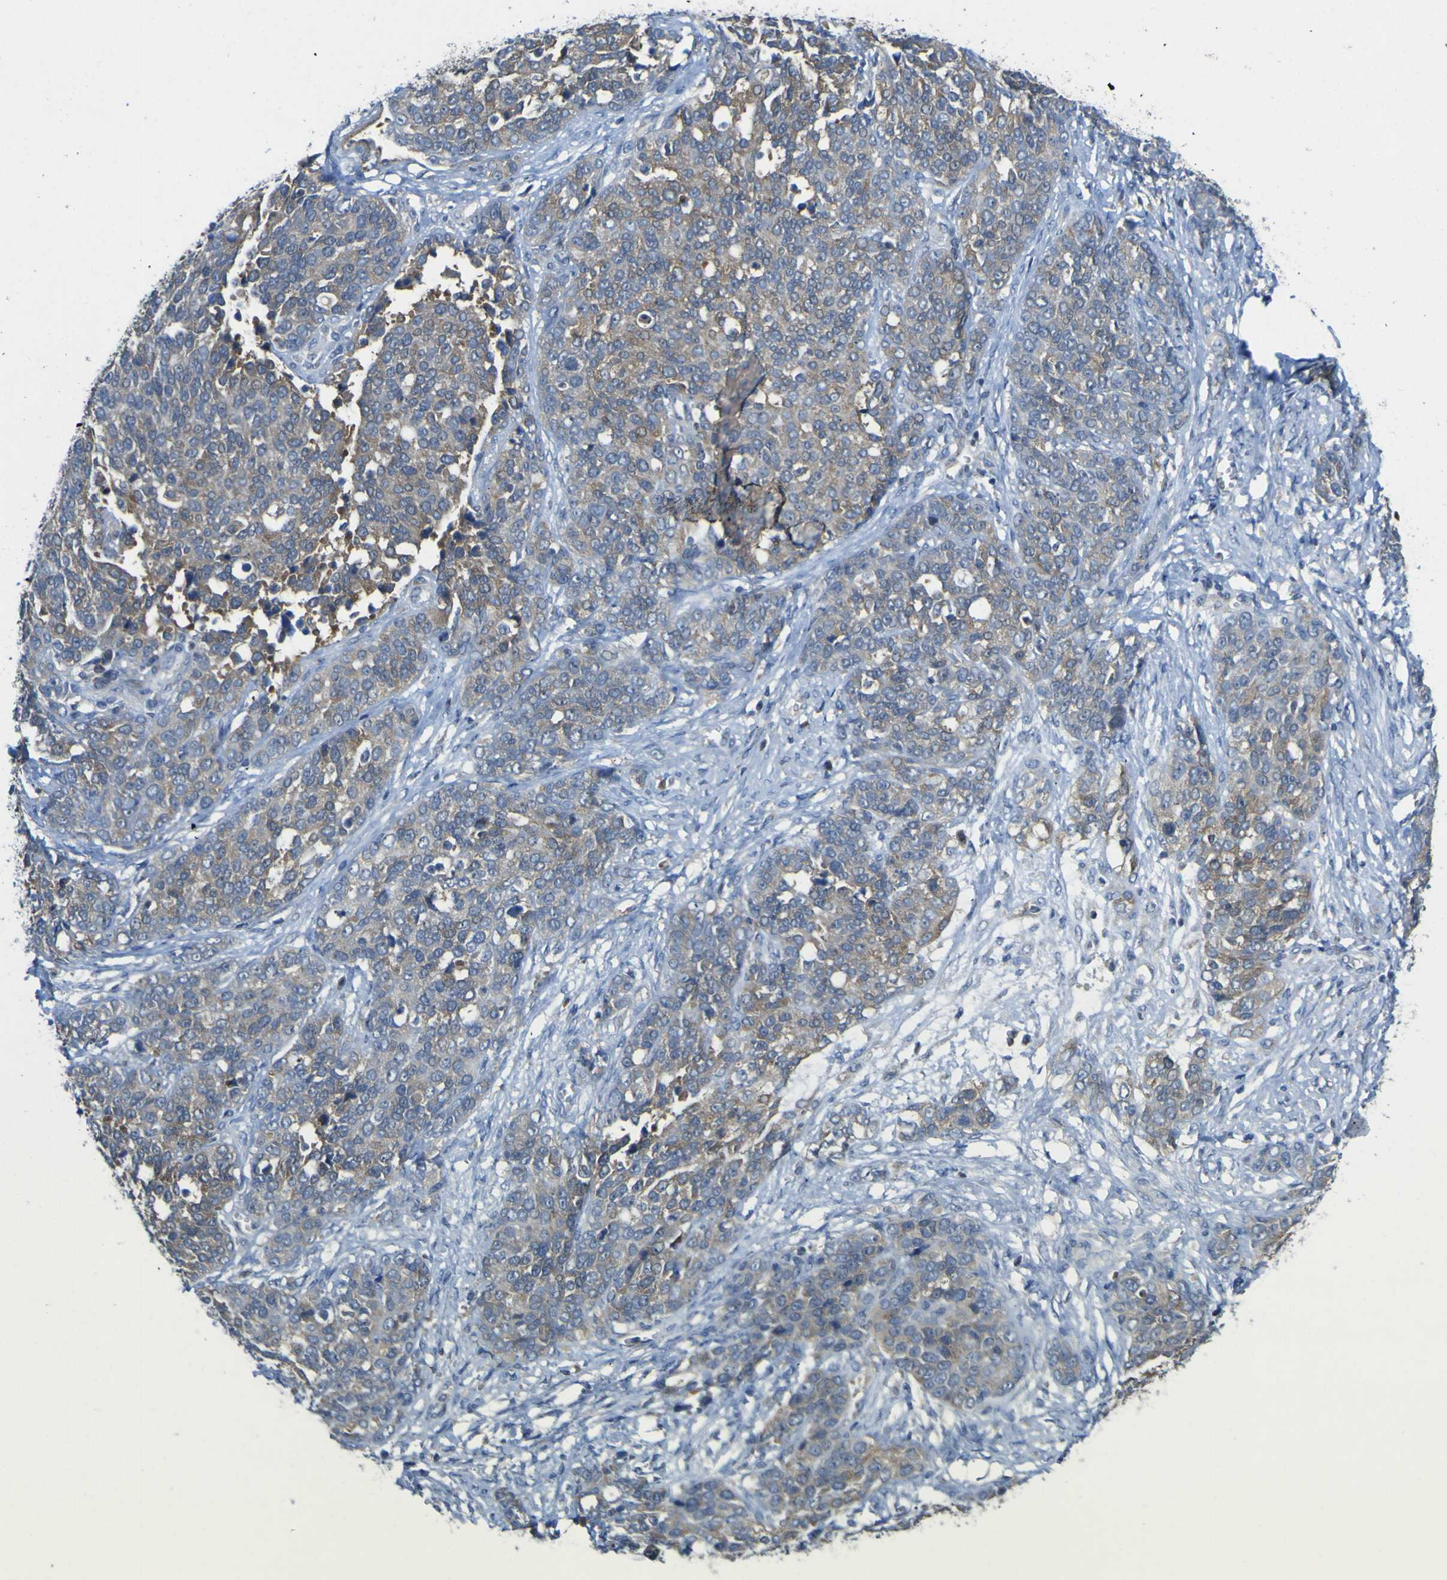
{"staining": {"intensity": "moderate", "quantity": ">75%", "location": "cytoplasmic/membranous"}, "tissue": "ovarian cancer", "cell_type": "Tumor cells", "image_type": "cancer", "snomed": [{"axis": "morphology", "description": "Cystadenocarcinoma, serous, NOS"}, {"axis": "topography", "description": "Ovary"}], "caption": "Moderate cytoplasmic/membranous expression for a protein is seen in approximately >75% of tumor cells of ovarian cancer using immunohistochemistry.", "gene": "EML2", "patient": {"sex": "female", "age": 44}}